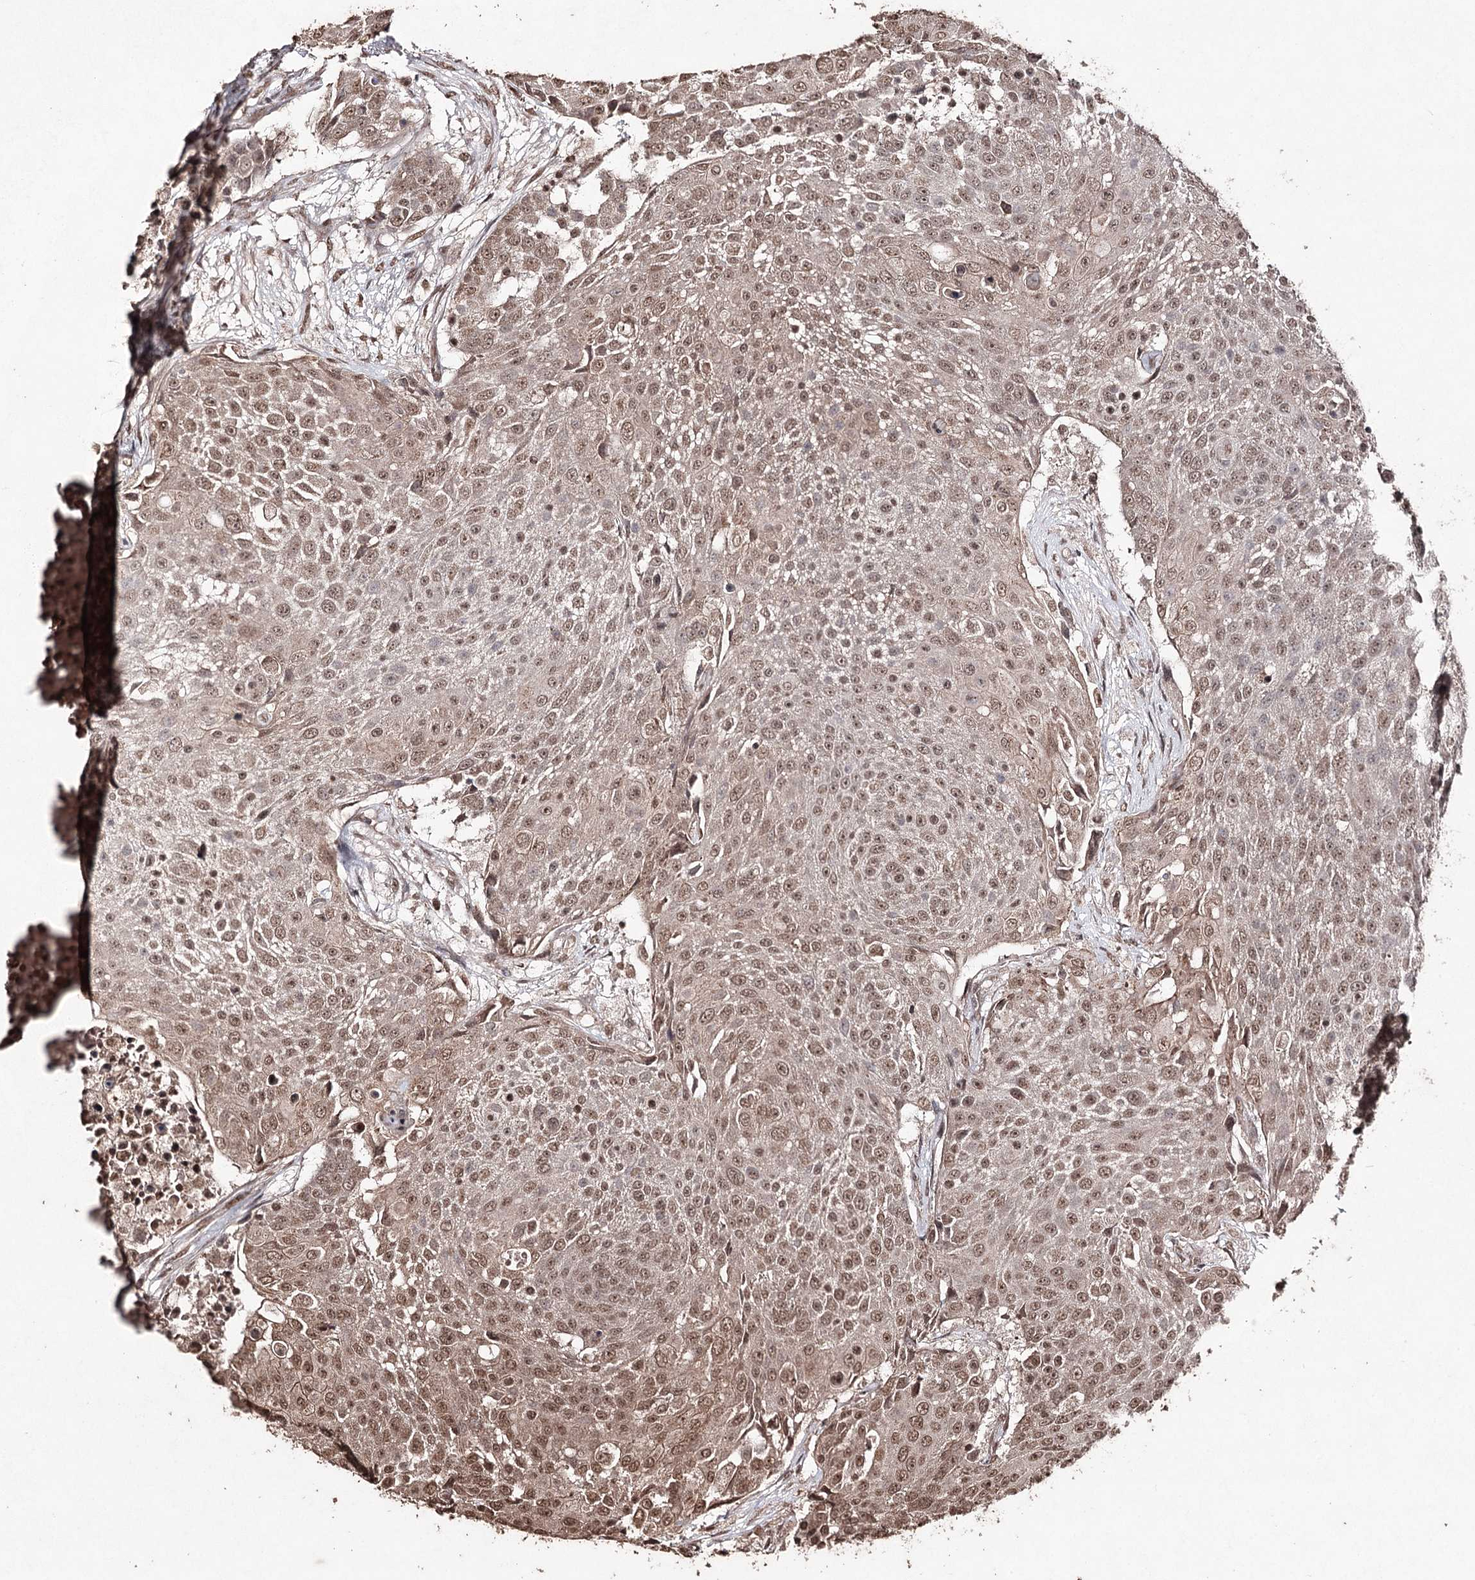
{"staining": {"intensity": "moderate", "quantity": ">75%", "location": "nuclear"}, "tissue": "urothelial cancer", "cell_type": "Tumor cells", "image_type": "cancer", "snomed": [{"axis": "morphology", "description": "Urothelial carcinoma, High grade"}, {"axis": "topography", "description": "Urinary bladder"}], "caption": "There is medium levels of moderate nuclear expression in tumor cells of urothelial cancer, as demonstrated by immunohistochemical staining (brown color).", "gene": "ATG14", "patient": {"sex": "female", "age": 63}}